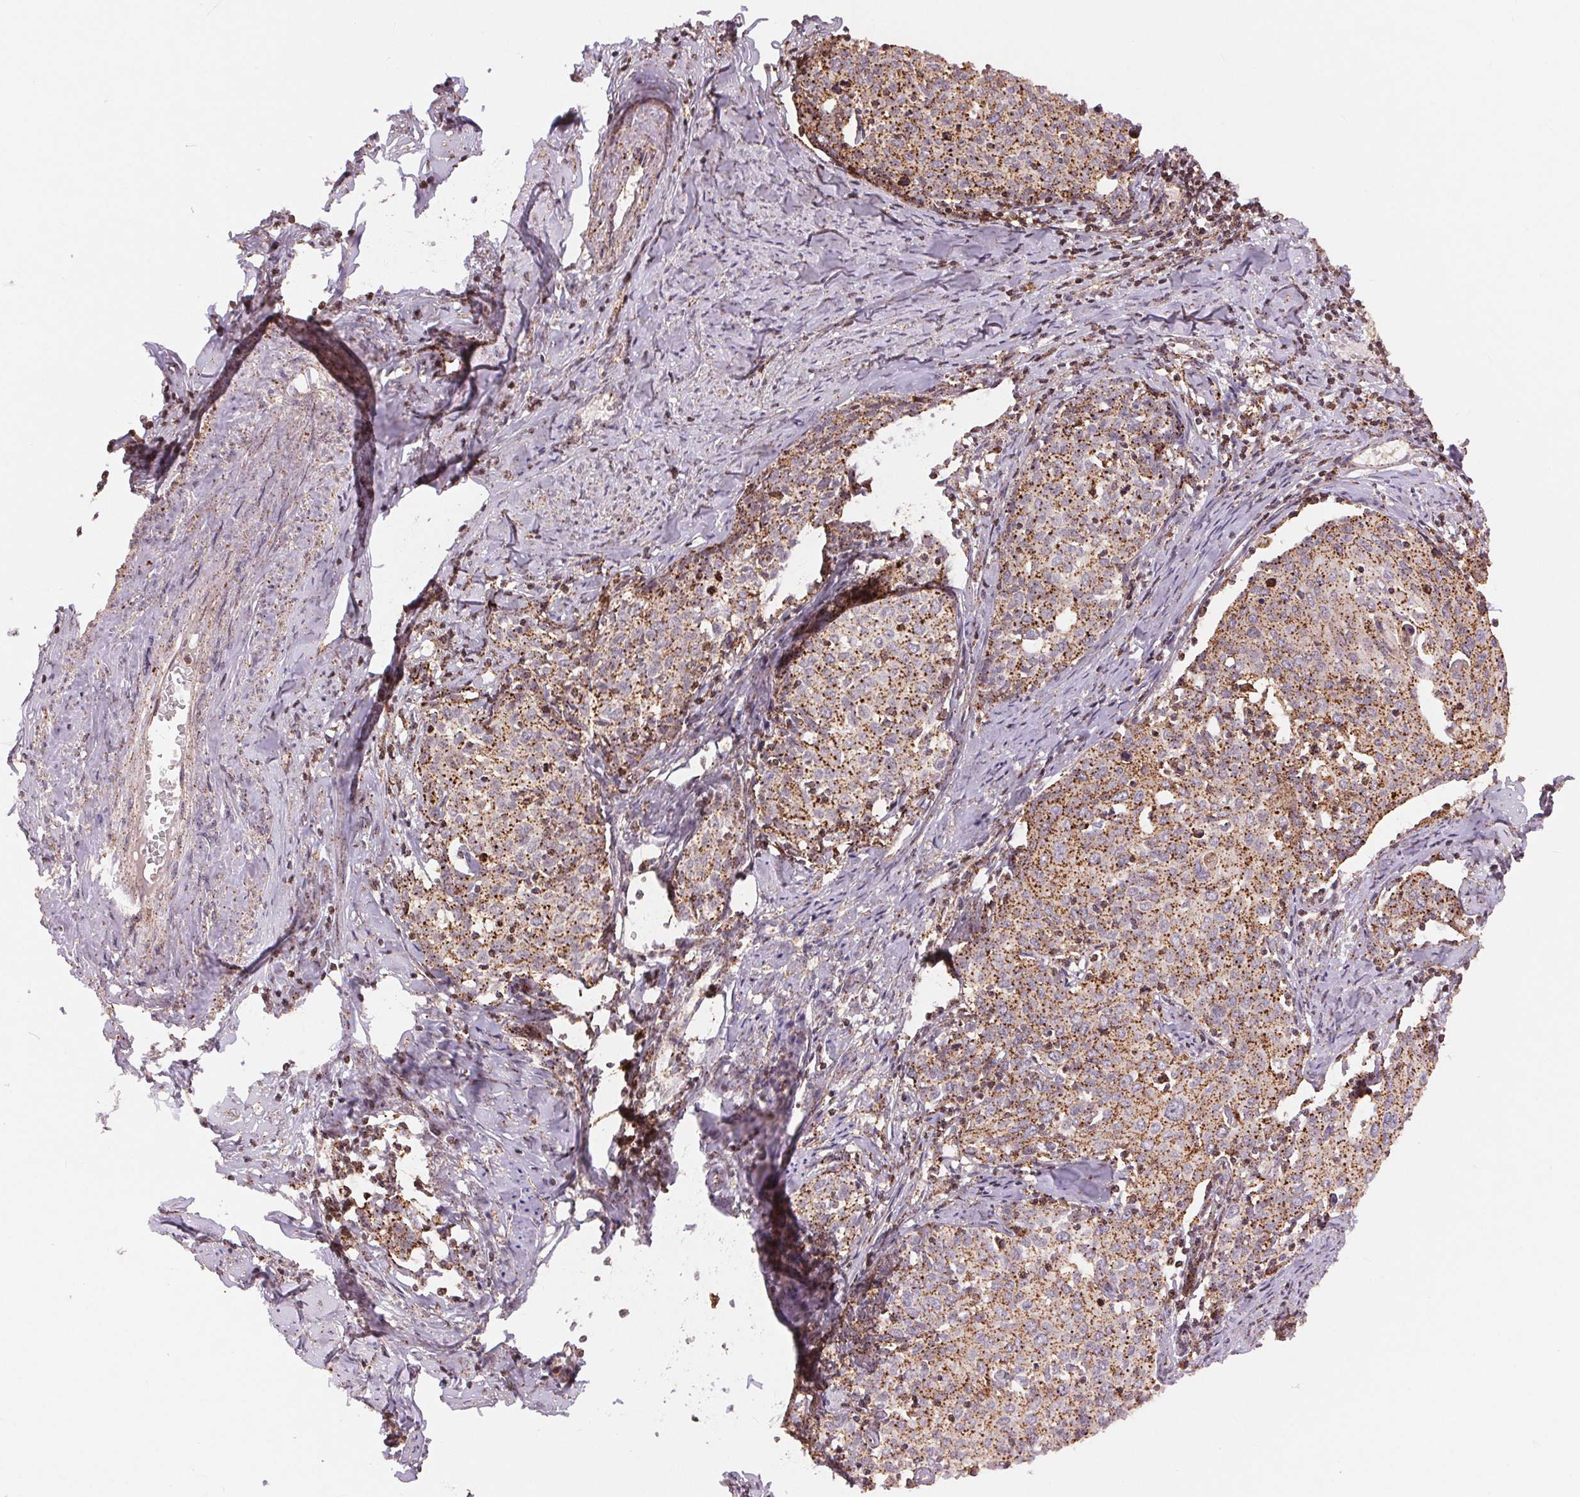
{"staining": {"intensity": "moderate", "quantity": ">75%", "location": "cytoplasmic/membranous"}, "tissue": "cervical cancer", "cell_type": "Tumor cells", "image_type": "cancer", "snomed": [{"axis": "morphology", "description": "Squamous cell carcinoma, NOS"}, {"axis": "topography", "description": "Cervix"}], "caption": "Protein expression analysis of cervical cancer (squamous cell carcinoma) reveals moderate cytoplasmic/membranous staining in approximately >75% of tumor cells. The staining is performed using DAB (3,3'-diaminobenzidine) brown chromogen to label protein expression. The nuclei are counter-stained blue using hematoxylin.", "gene": "CHMP4B", "patient": {"sex": "female", "age": 62}}